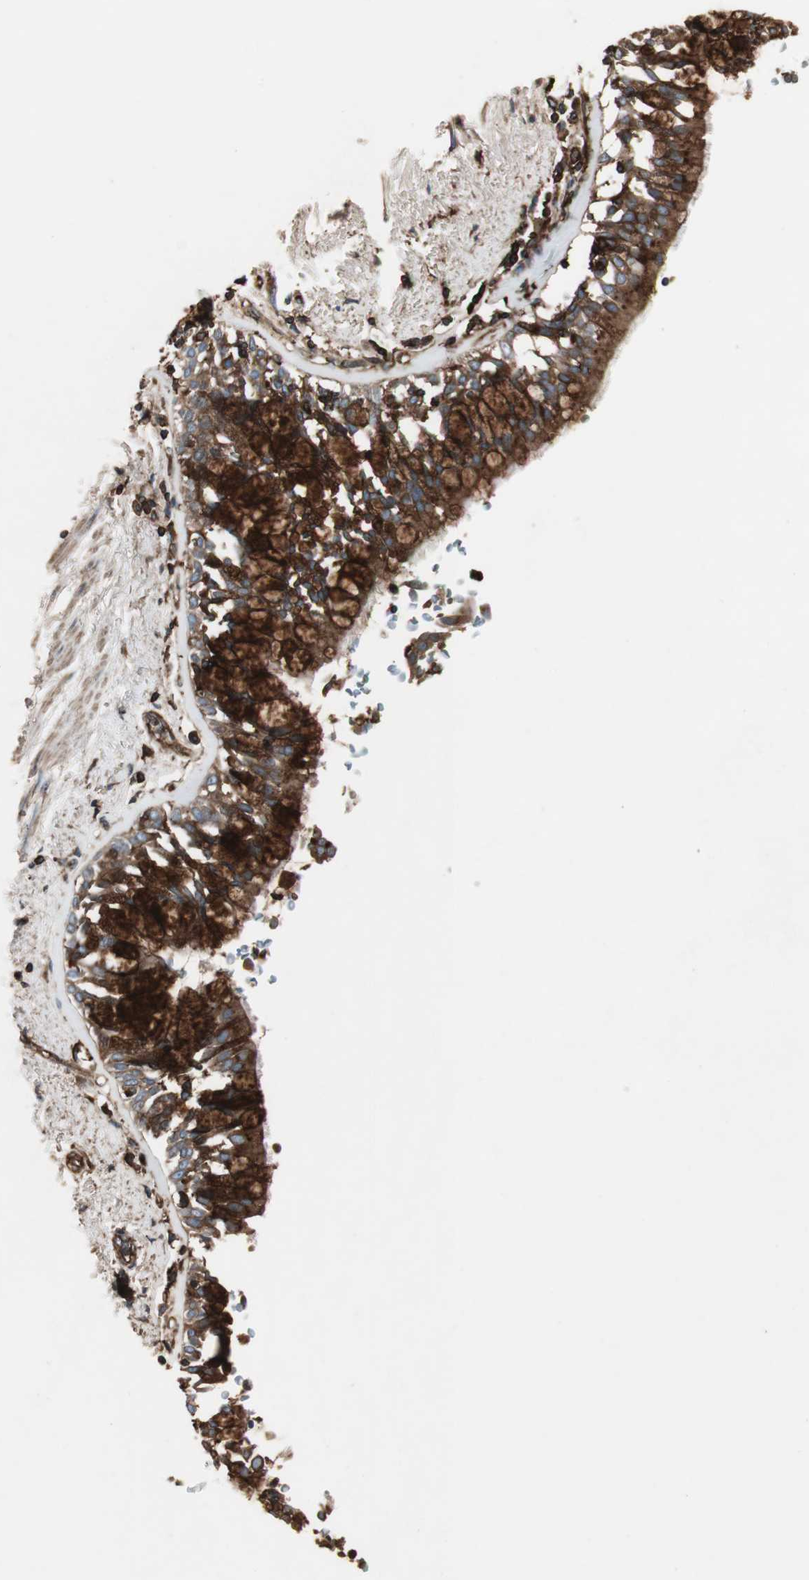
{"staining": {"intensity": "strong", "quantity": ">75%", "location": "cytoplasmic/membranous"}, "tissue": "bronchus", "cell_type": "Respiratory epithelial cells", "image_type": "normal", "snomed": [{"axis": "morphology", "description": "Normal tissue, NOS"}, {"axis": "morphology", "description": "Adenocarcinoma, NOS"}, {"axis": "topography", "description": "Bronchus"}, {"axis": "topography", "description": "Lung"}], "caption": "This is an image of IHC staining of unremarkable bronchus, which shows strong expression in the cytoplasmic/membranous of respiratory epithelial cells.", "gene": "B2M", "patient": {"sex": "male", "age": 71}}